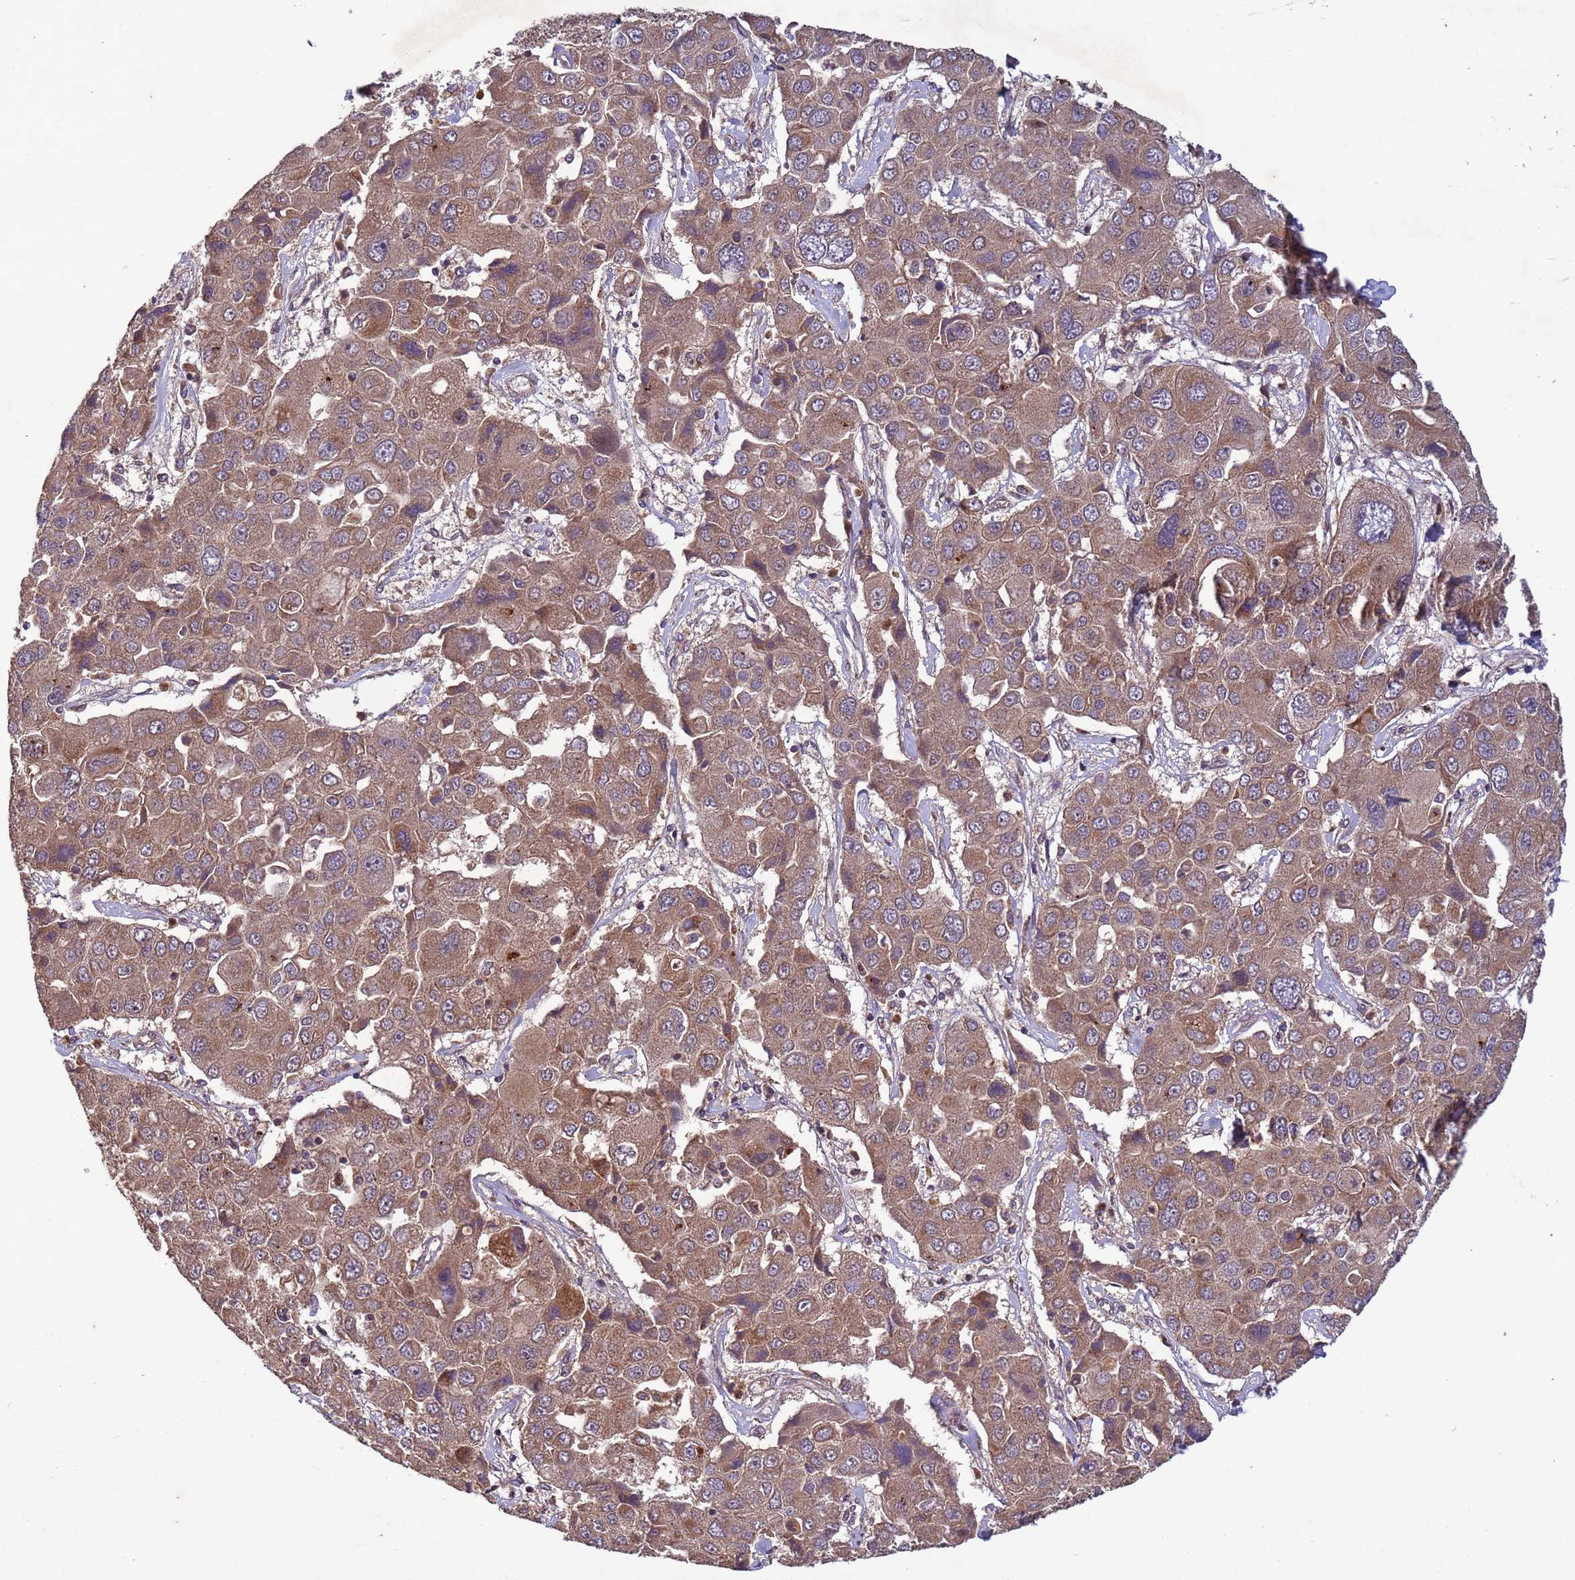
{"staining": {"intensity": "moderate", "quantity": ">75%", "location": "cytoplasmic/membranous"}, "tissue": "liver cancer", "cell_type": "Tumor cells", "image_type": "cancer", "snomed": [{"axis": "morphology", "description": "Cholangiocarcinoma"}, {"axis": "topography", "description": "Liver"}], "caption": "Liver cancer (cholangiocarcinoma) was stained to show a protein in brown. There is medium levels of moderate cytoplasmic/membranous expression in approximately >75% of tumor cells. (DAB (3,3'-diaminobenzidine) IHC, brown staining for protein, blue staining for nuclei).", "gene": "FASTKD1", "patient": {"sex": "male", "age": 67}}